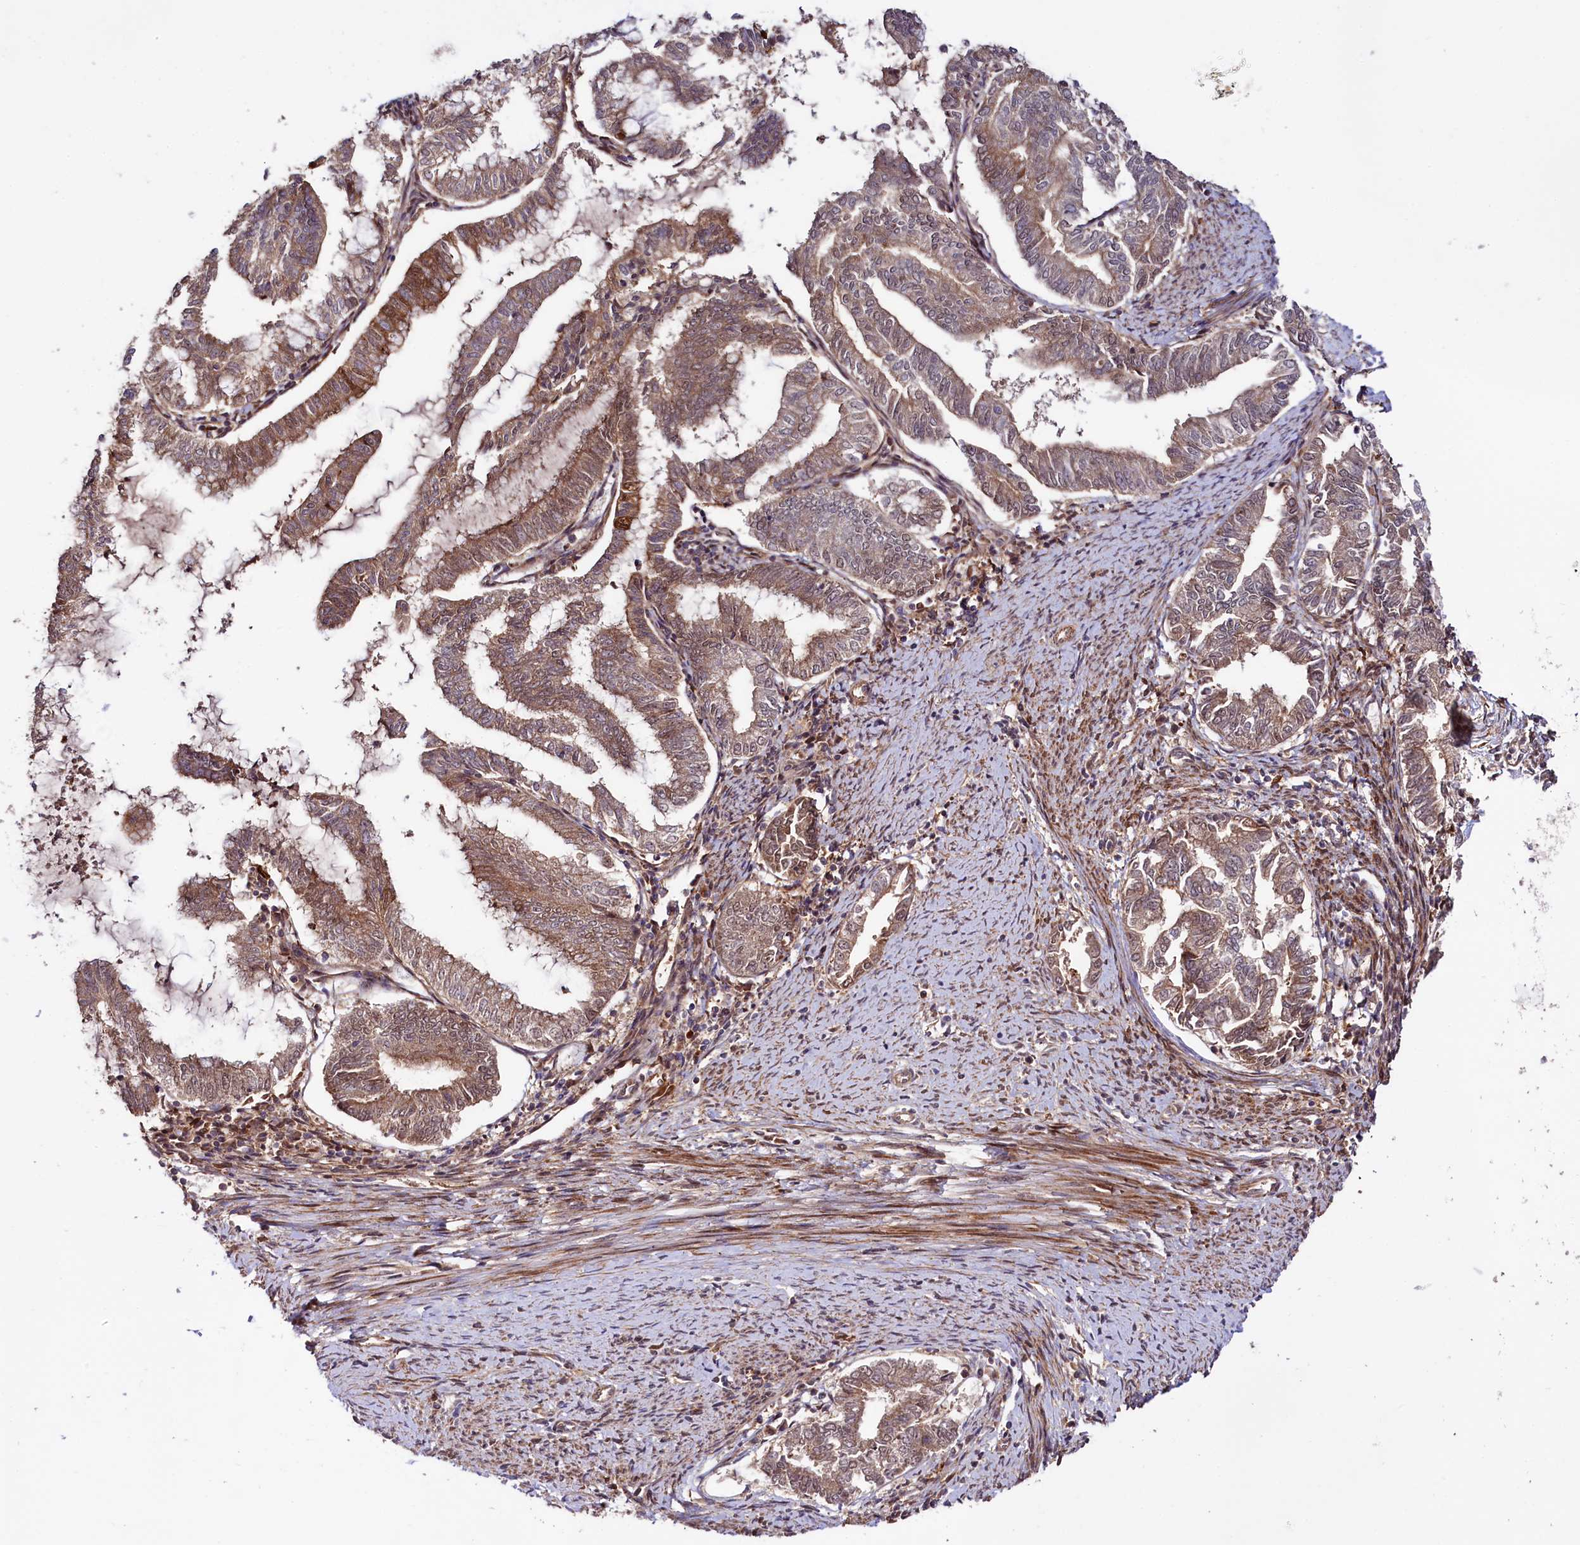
{"staining": {"intensity": "moderate", "quantity": ">75%", "location": "cytoplasmic/membranous"}, "tissue": "endometrial cancer", "cell_type": "Tumor cells", "image_type": "cancer", "snomed": [{"axis": "morphology", "description": "Adenocarcinoma, NOS"}, {"axis": "topography", "description": "Endometrium"}], "caption": "Endometrial cancer tissue demonstrates moderate cytoplasmic/membranous positivity in approximately >75% of tumor cells, visualized by immunohistochemistry. (Stains: DAB in brown, nuclei in blue, Microscopy: brightfield microscopy at high magnification).", "gene": "NEDD1", "patient": {"sex": "female", "age": 79}}